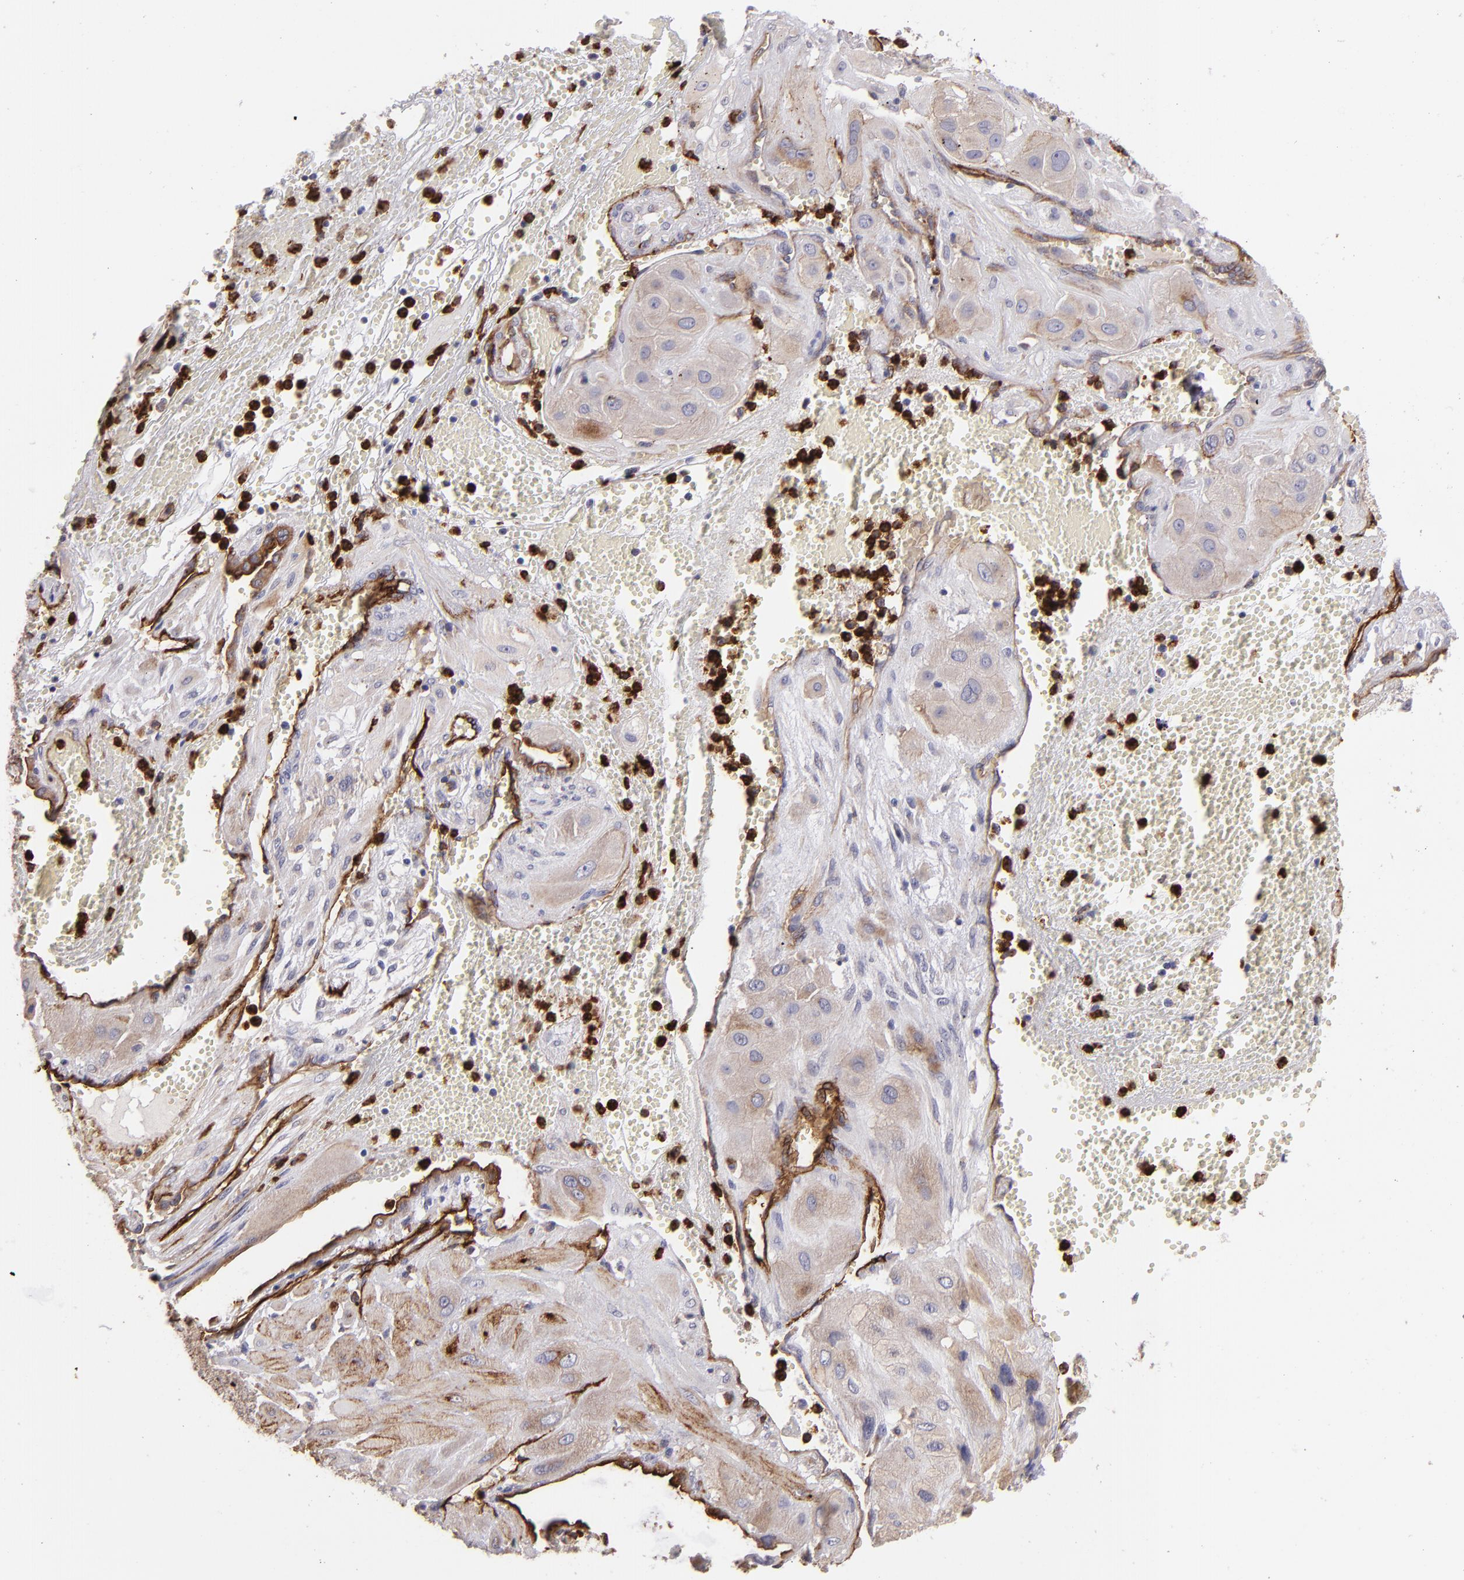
{"staining": {"intensity": "moderate", "quantity": ">75%", "location": "cytoplasmic/membranous"}, "tissue": "cervical cancer", "cell_type": "Tumor cells", "image_type": "cancer", "snomed": [{"axis": "morphology", "description": "Squamous cell carcinoma, NOS"}, {"axis": "topography", "description": "Cervix"}], "caption": "Cervical squamous cell carcinoma tissue exhibits moderate cytoplasmic/membranous positivity in approximately >75% of tumor cells, visualized by immunohistochemistry.", "gene": "DYSF", "patient": {"sex": "female", "age": 34}}